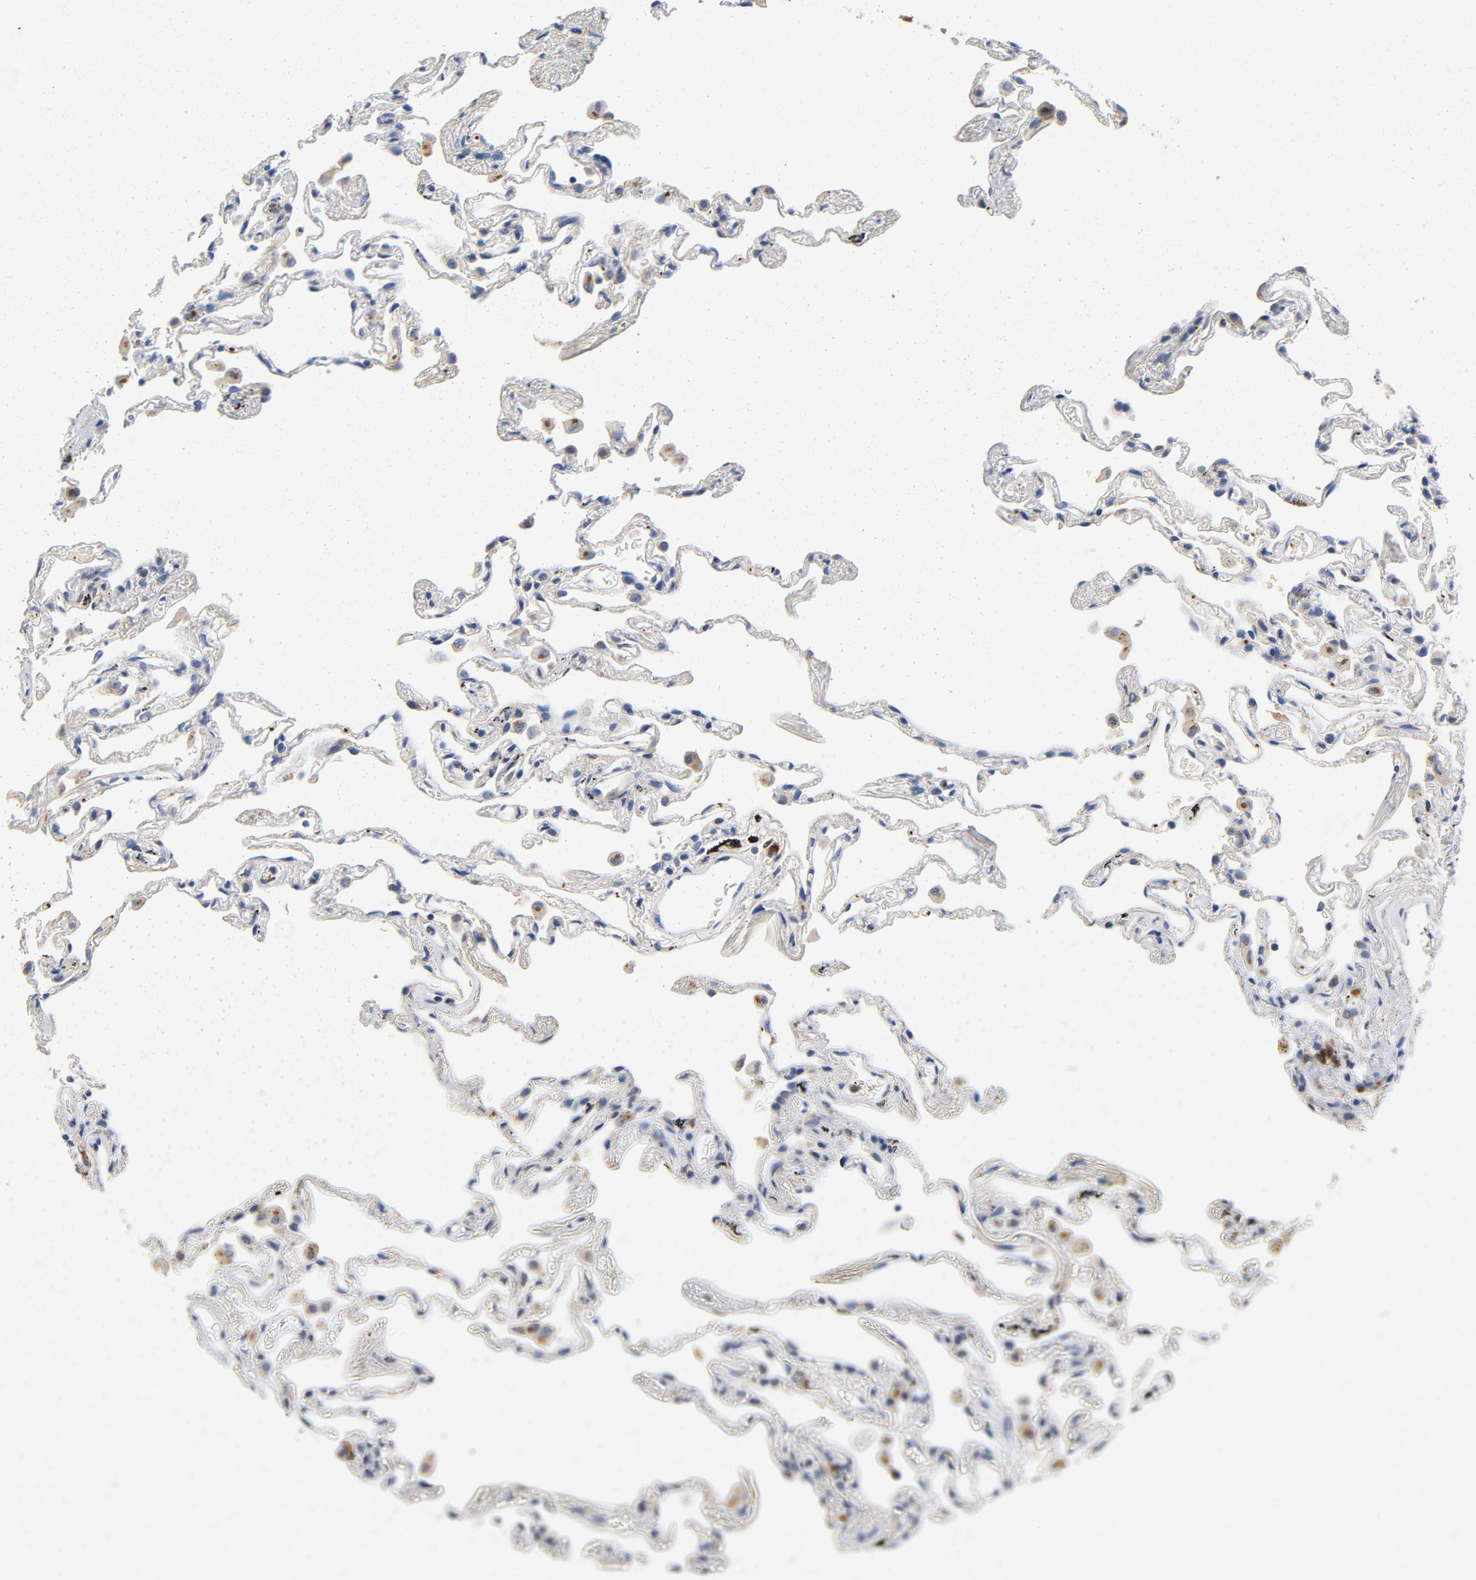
{"staining": {"intensity": "negative", "quantity": "none", "location": "none"}, "tissue": "lung", "cell_type": "Alveolar cells", "image_type": "normal", "snomed": [{"axis": "morphology", "description": "Normal tissue, NOS"}, {"axis": "morphology", "description": "Inflammation, NOS"}, {"axis": "topography", "description": "Lung"}], "caption": "This is a image of immunohistochemistry staining of benign lung, which shows no expression in alveolar cells. (DAB (3,3'-diaminobenzidine) IHC visualized using brightfield microscopy, high magnification).", "gene": "LMAN2", "patient": {"sex": "male", "age": 69}}